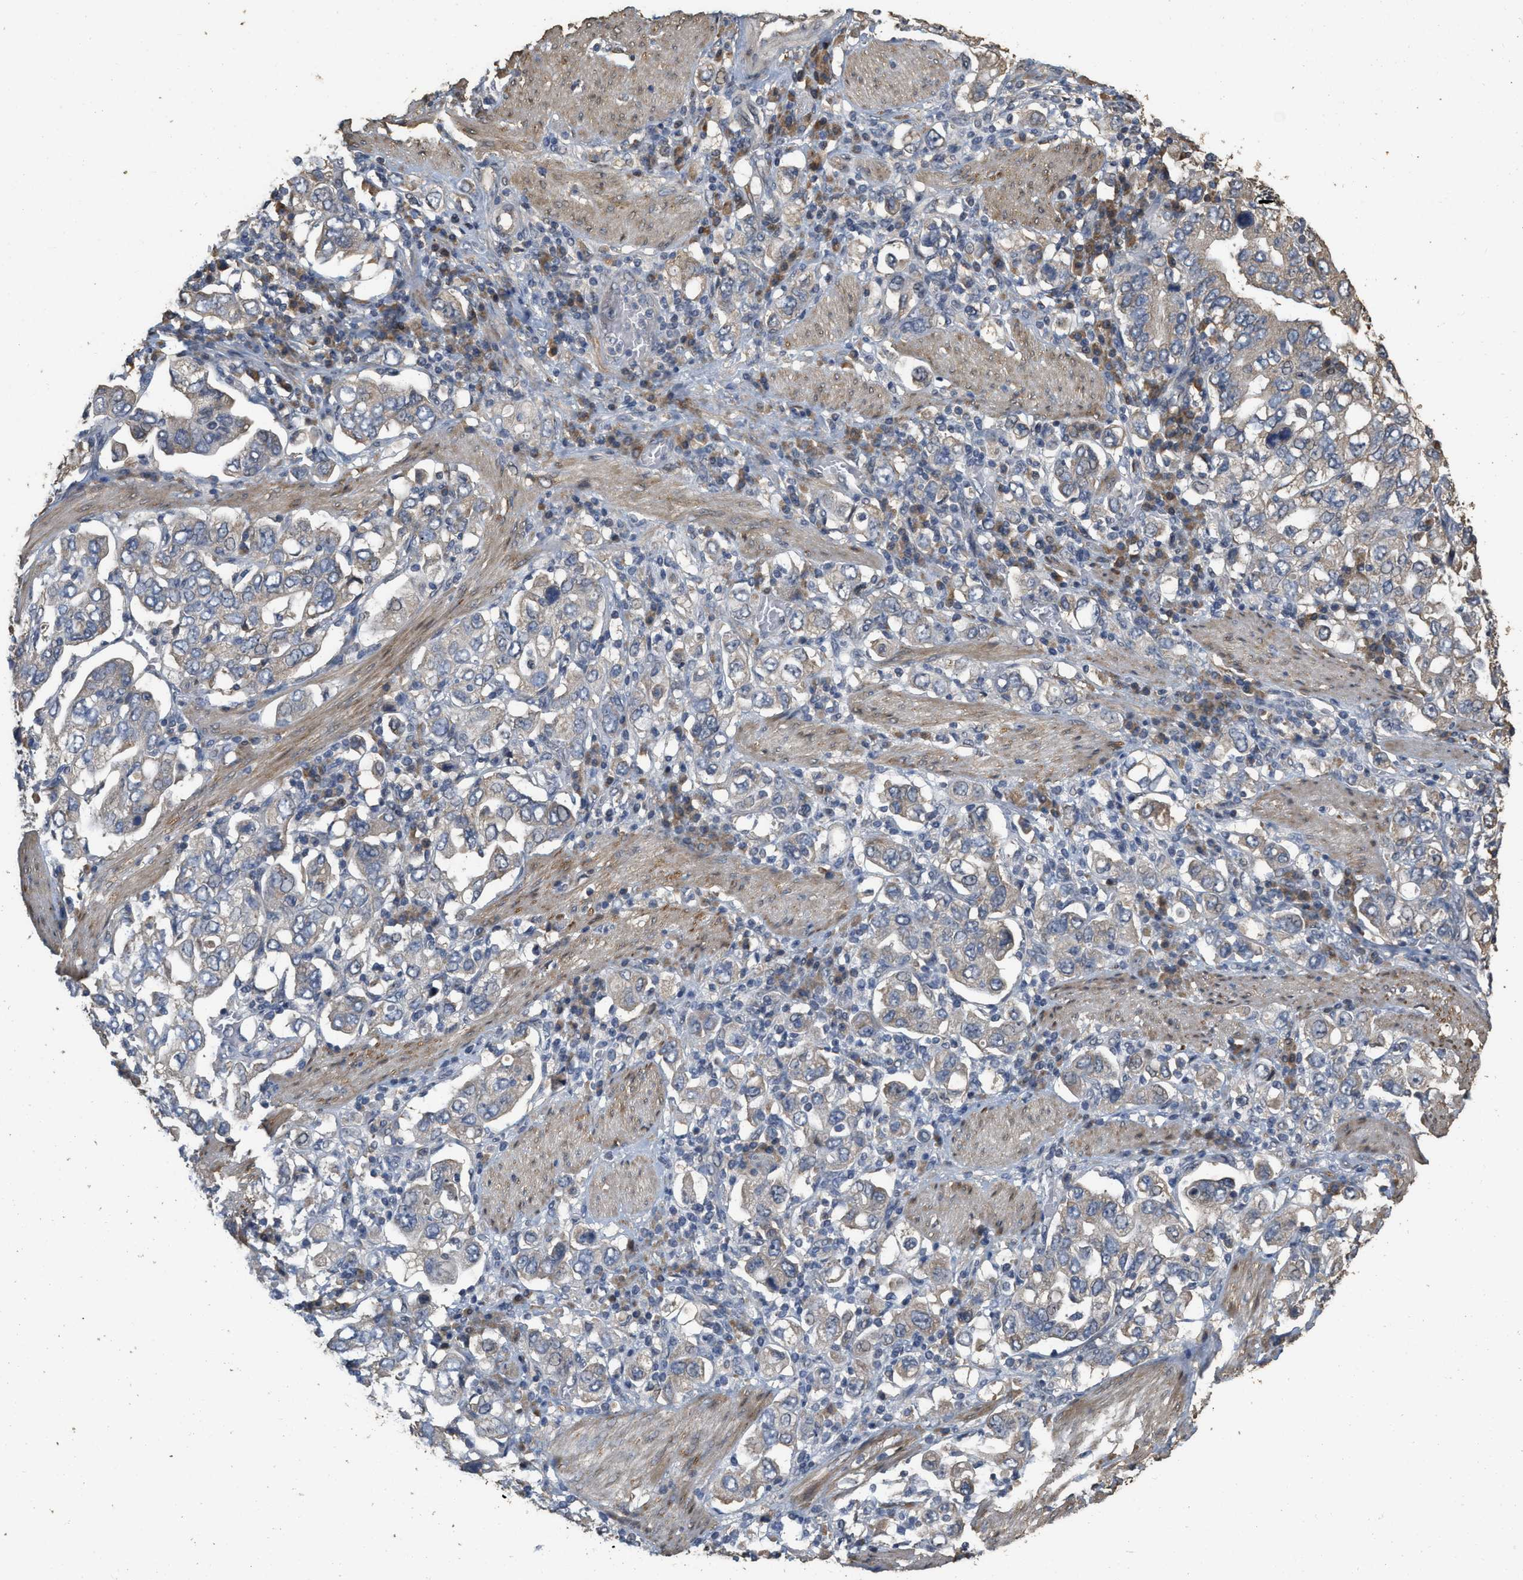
{"staining": {"intensity": "weak", "quantity": "<25%", "location": "cytoplasmic/membranous"}, "tissue": "stomach cancer", "cell_type": "Tumor cells", "image_type": "cancer", "snomed": [{"axis": "morphology", "description": "Adenocarcinoma, NOS"}, {"axis": "topography", "description": "Stomach, upper"}], "caption": "Tumor cells show no significant protein positivity in adenocarcinoma (stomach).", "gene": "NCS1", "patient": {"sex": "male", "age": 62}}